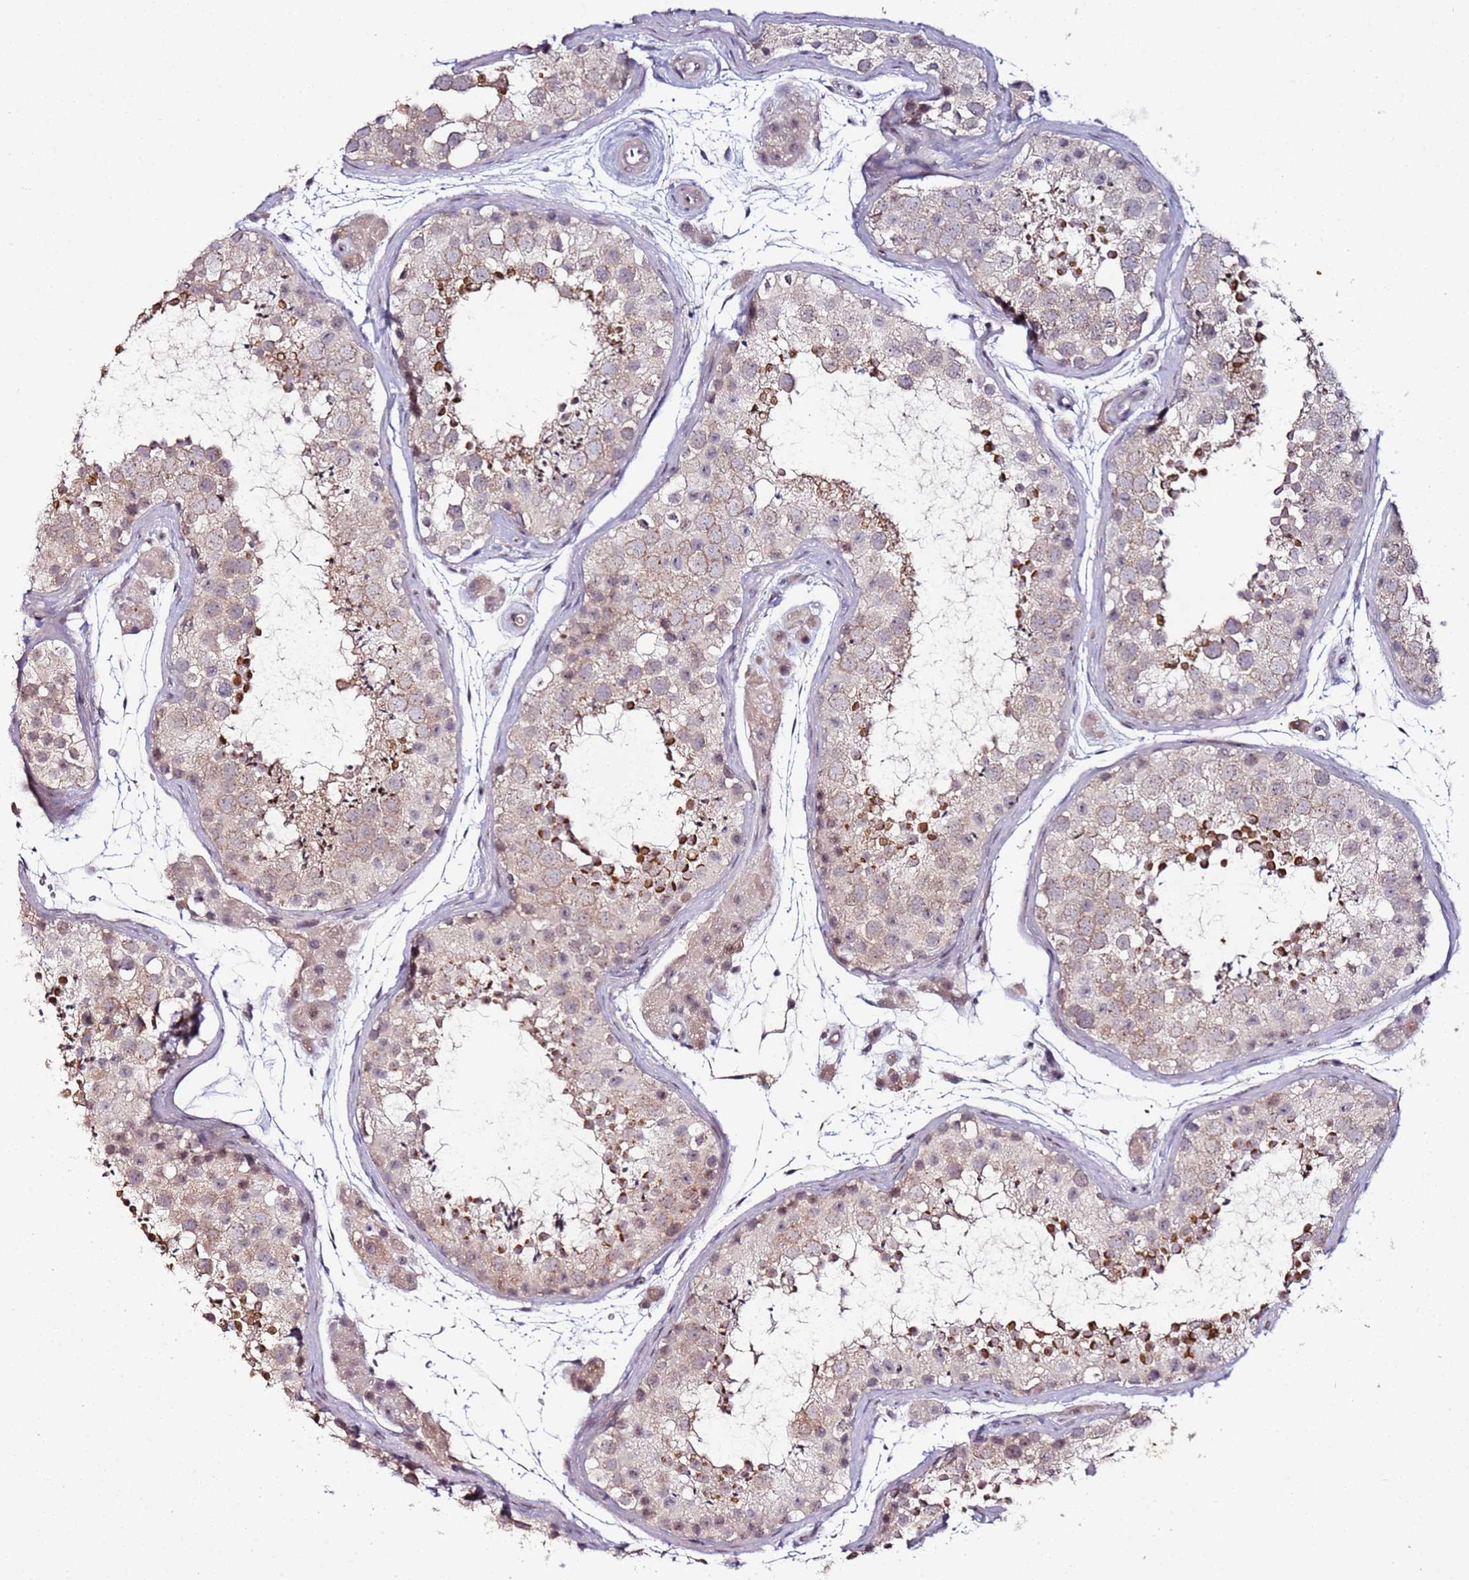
{"staining": {"intensity": "strong", "quantity": "<25%", "location": "cytoplasmic/membranous"}, "tissue": "testis", "cell_type": "Cells in seminiferous ducts", "image_type": "normal", "snomed": [{"axis": "morphology", "description": "Normal tissue, NOS"}, {"axis": "topography", "description": "Testis"}], "caption": "A brown stain highlights strong cytoplasmic/membranous expression of a protein in cells in seminiferous ducts of unremarkable testis.", "gene": "DUSP28", "patient": {"sex": "male", "age": 41}}